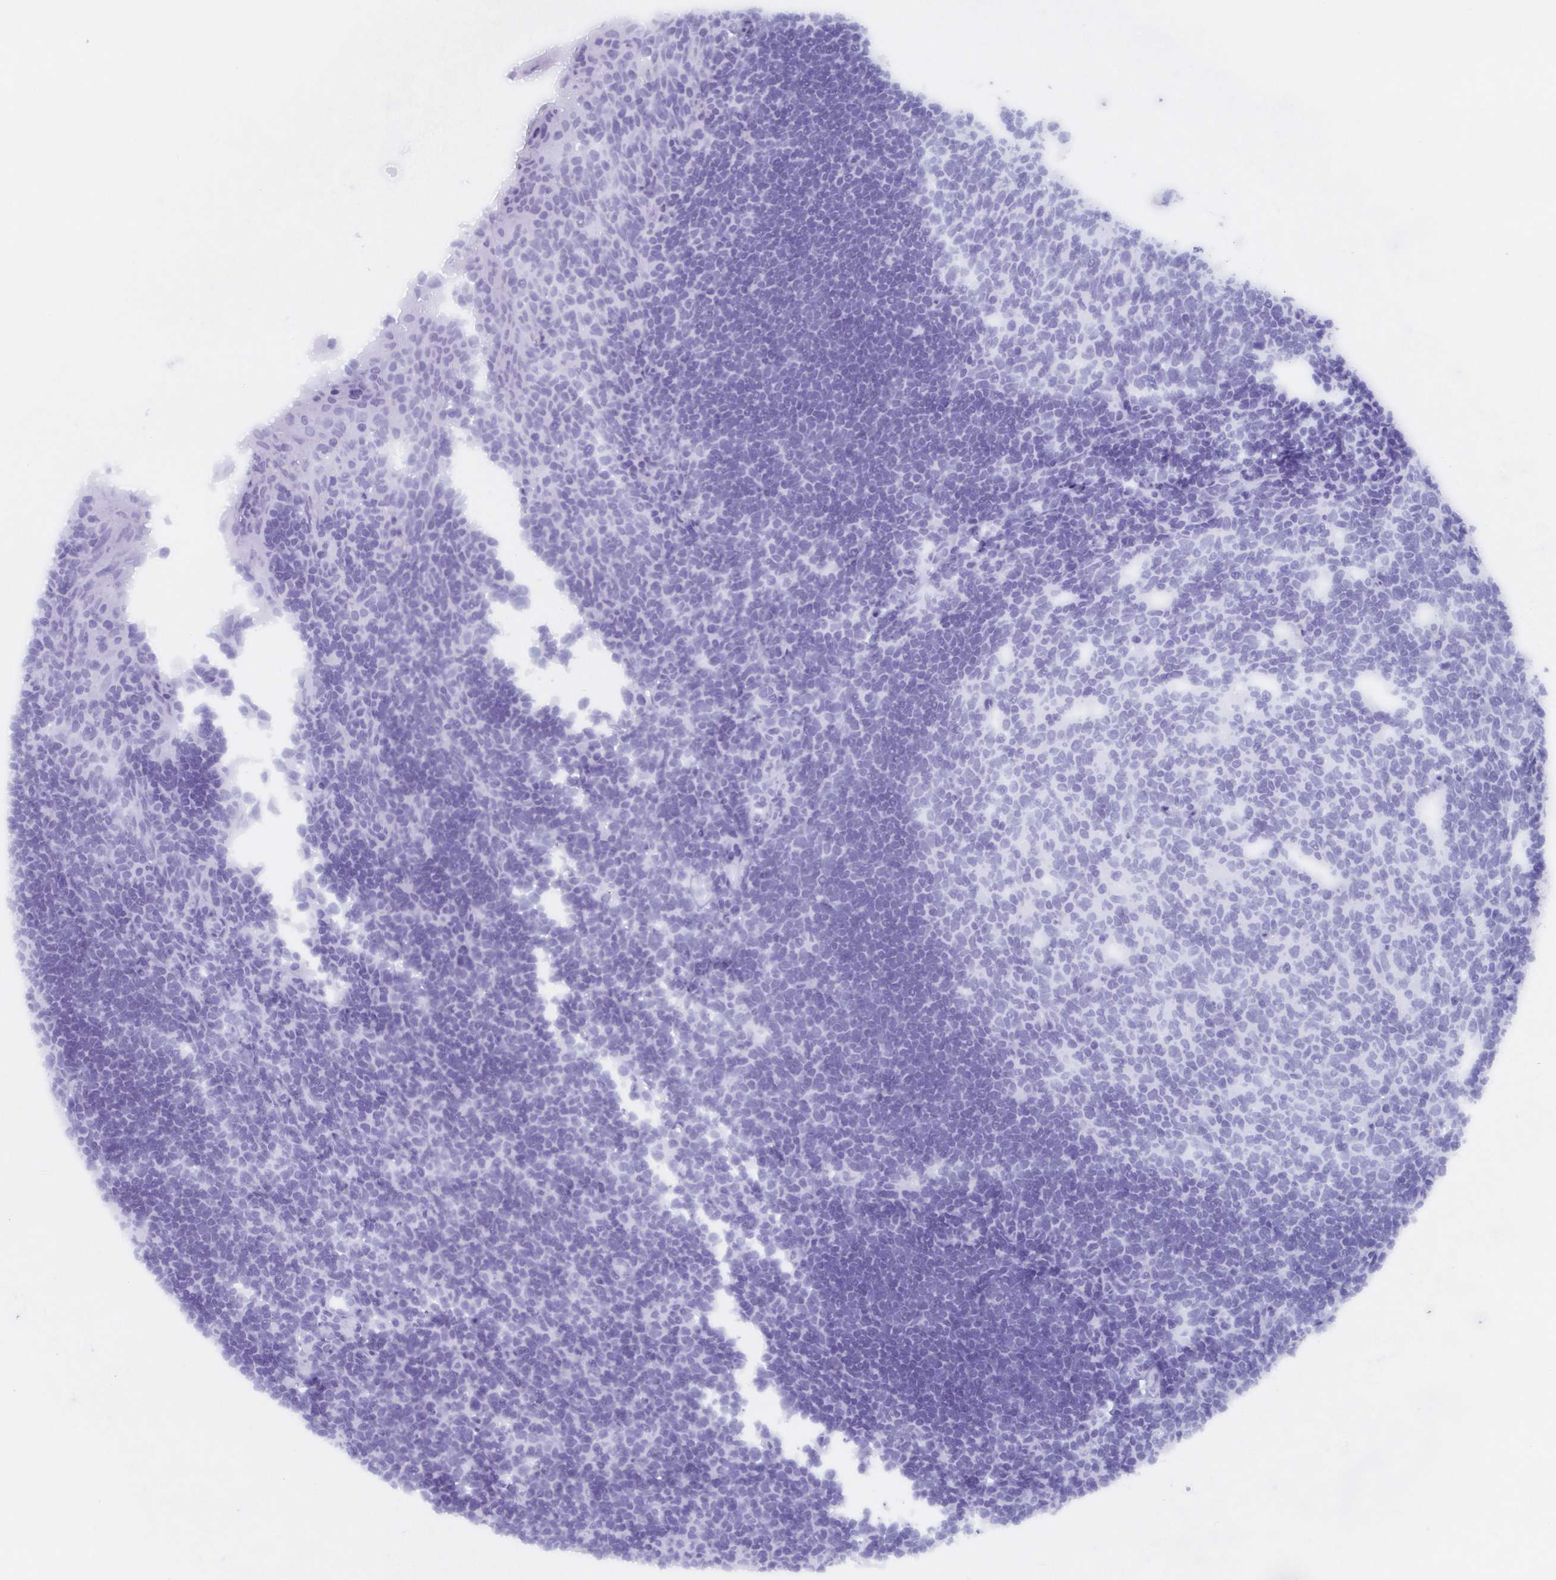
{"staining": {"intensity": "negative", "quantity": "none", "location": "none"}, "tissue": "tonsil", "cell_type": "Germinal center cells", "image_type": "normal", "snomed": [{"axis": "morphology", "description": "Normal tissue, NOS"}, {"axis": "topography", "description": "Tonsil"}], "caption": "The photomicrograph exhibits no staining of germinal center cells in benign tonsil.", "gene": "POU2F3", "patient": {"sex": "female", "age": 10}}